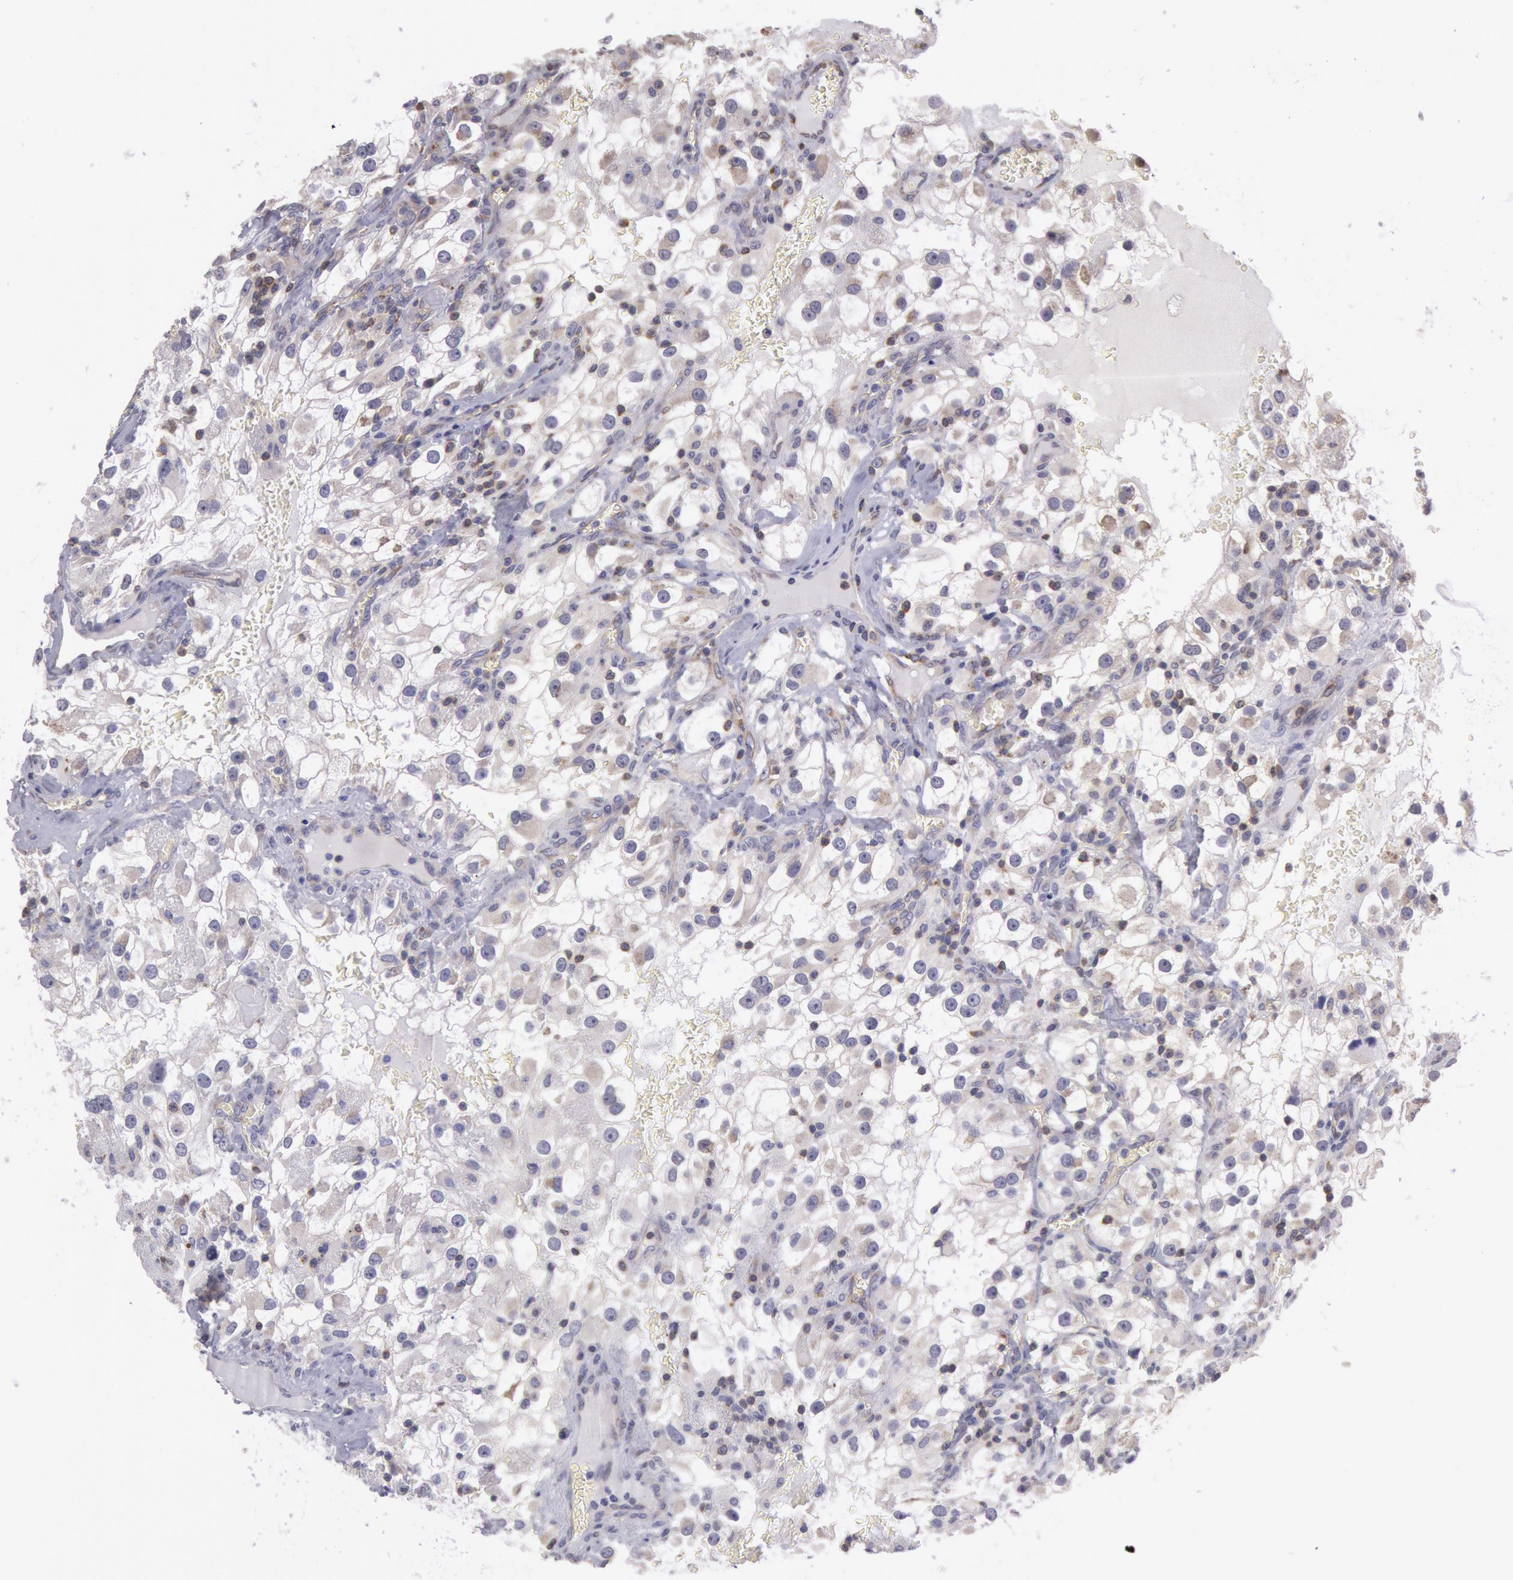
{"staining": {"intensity": "weak", "quantity": "<25%", "location": "cytoplasmic/membranous"}, "tissue": "renal cancer", "cell_type": "Tumor cells", "image_type": "cancer", "snomed": [{"axis": "morphology", "description": "Adenocarcinoma, NOS"}, {"axis": "topography", "description": "Kidney"}], "caption": "There is no significant expression in tumor cells of renal cancer (adenocarcinoma).", "gene": "NMT2", "patient": {"sex": "female", "age": 52}}